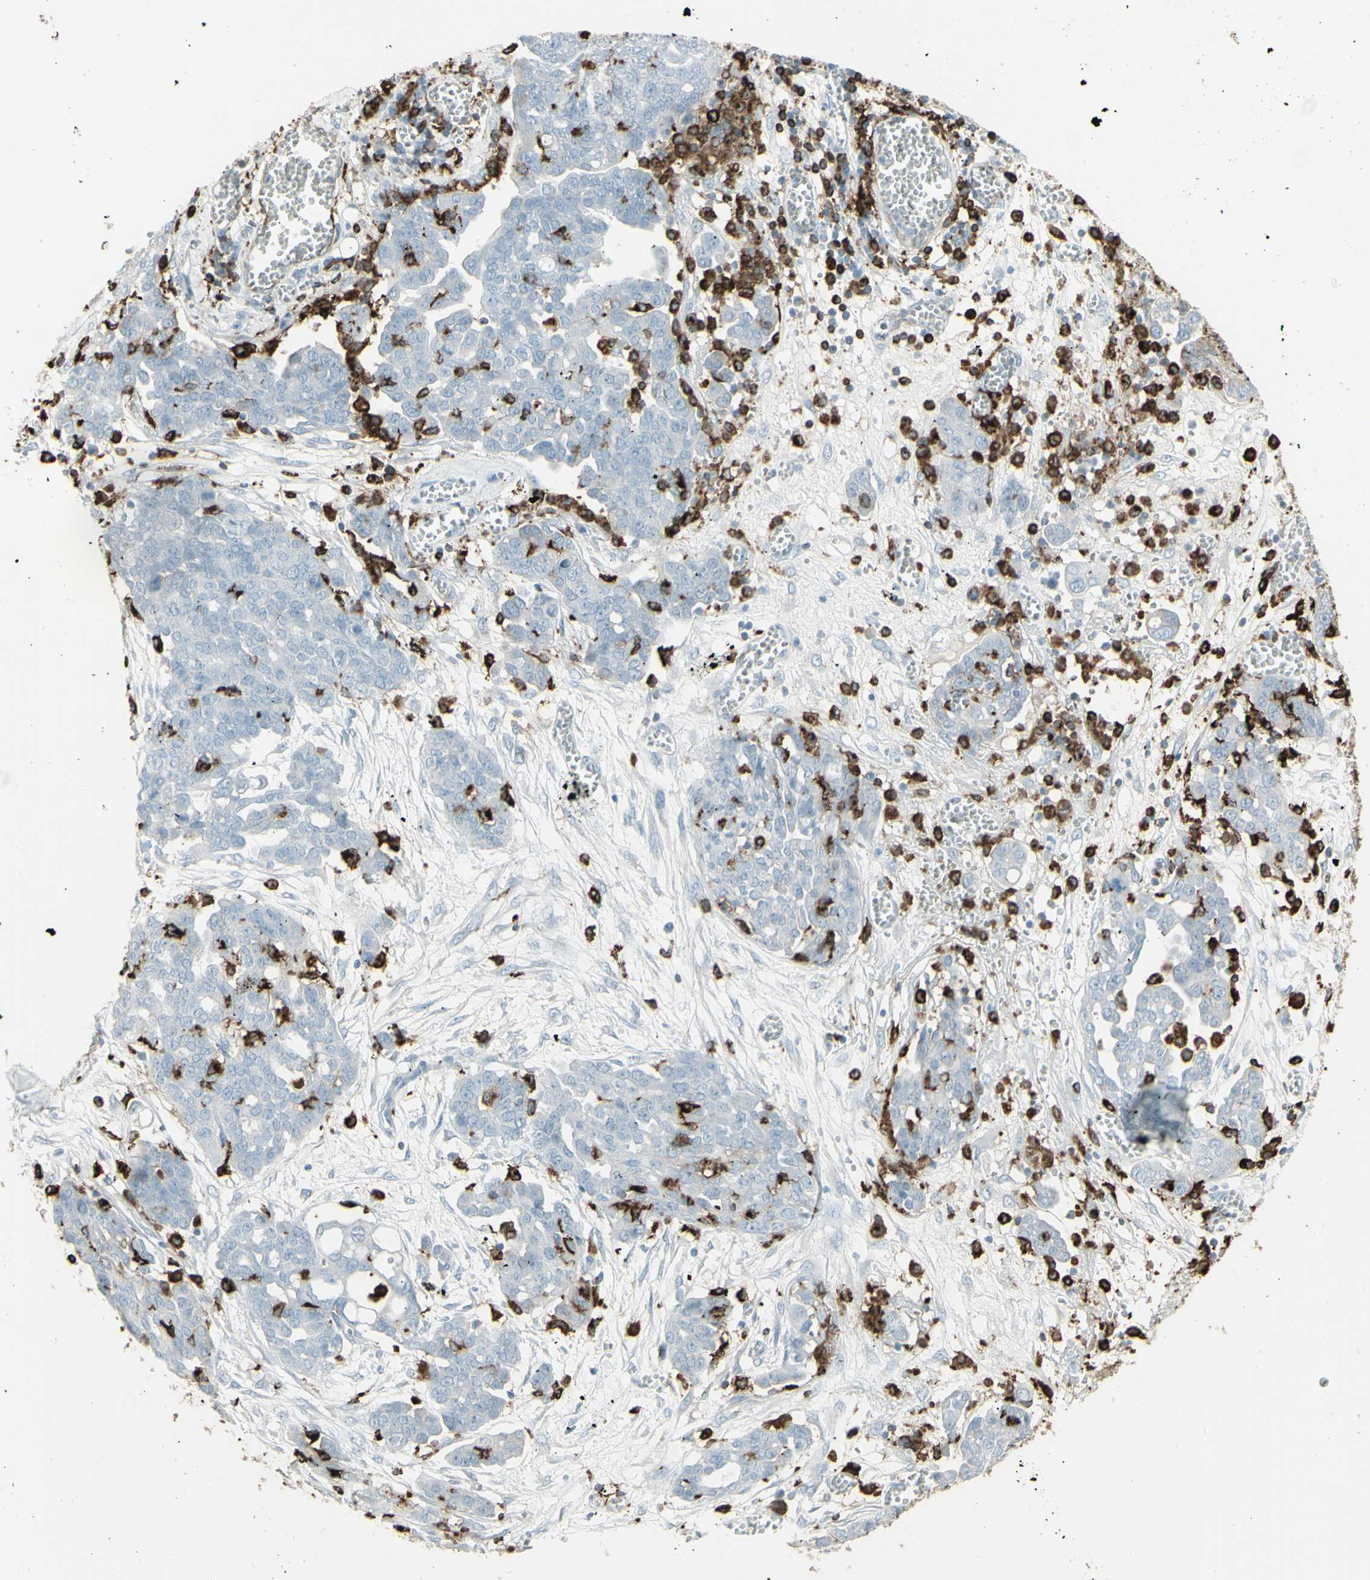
{"staining": {"intensity": "negative", "quantity": "none", "location": "none"}, "tissue": "ovarian cancer", "cell_type": "Tumor cells", "image_type": "cancer", "snomed": [{"axis": "morphology", "description": "Cystadenocarcinoma, serous, NOS"}, {"axis": "topography", "description": "Soft tissue"}, {"axis": "topography", "description": "Ovary"}], "caption": "The IHC histopathology image has no significant expression in tumor cells of ovarian cancer (serous cystadenocarcinoma) tissue. (DAB (3,3'-diaminobenzidine) immunohistochemistry, high magnification).", "gene": "HLA-DPB1", "patient": {"sex": "female", "age": 57}}